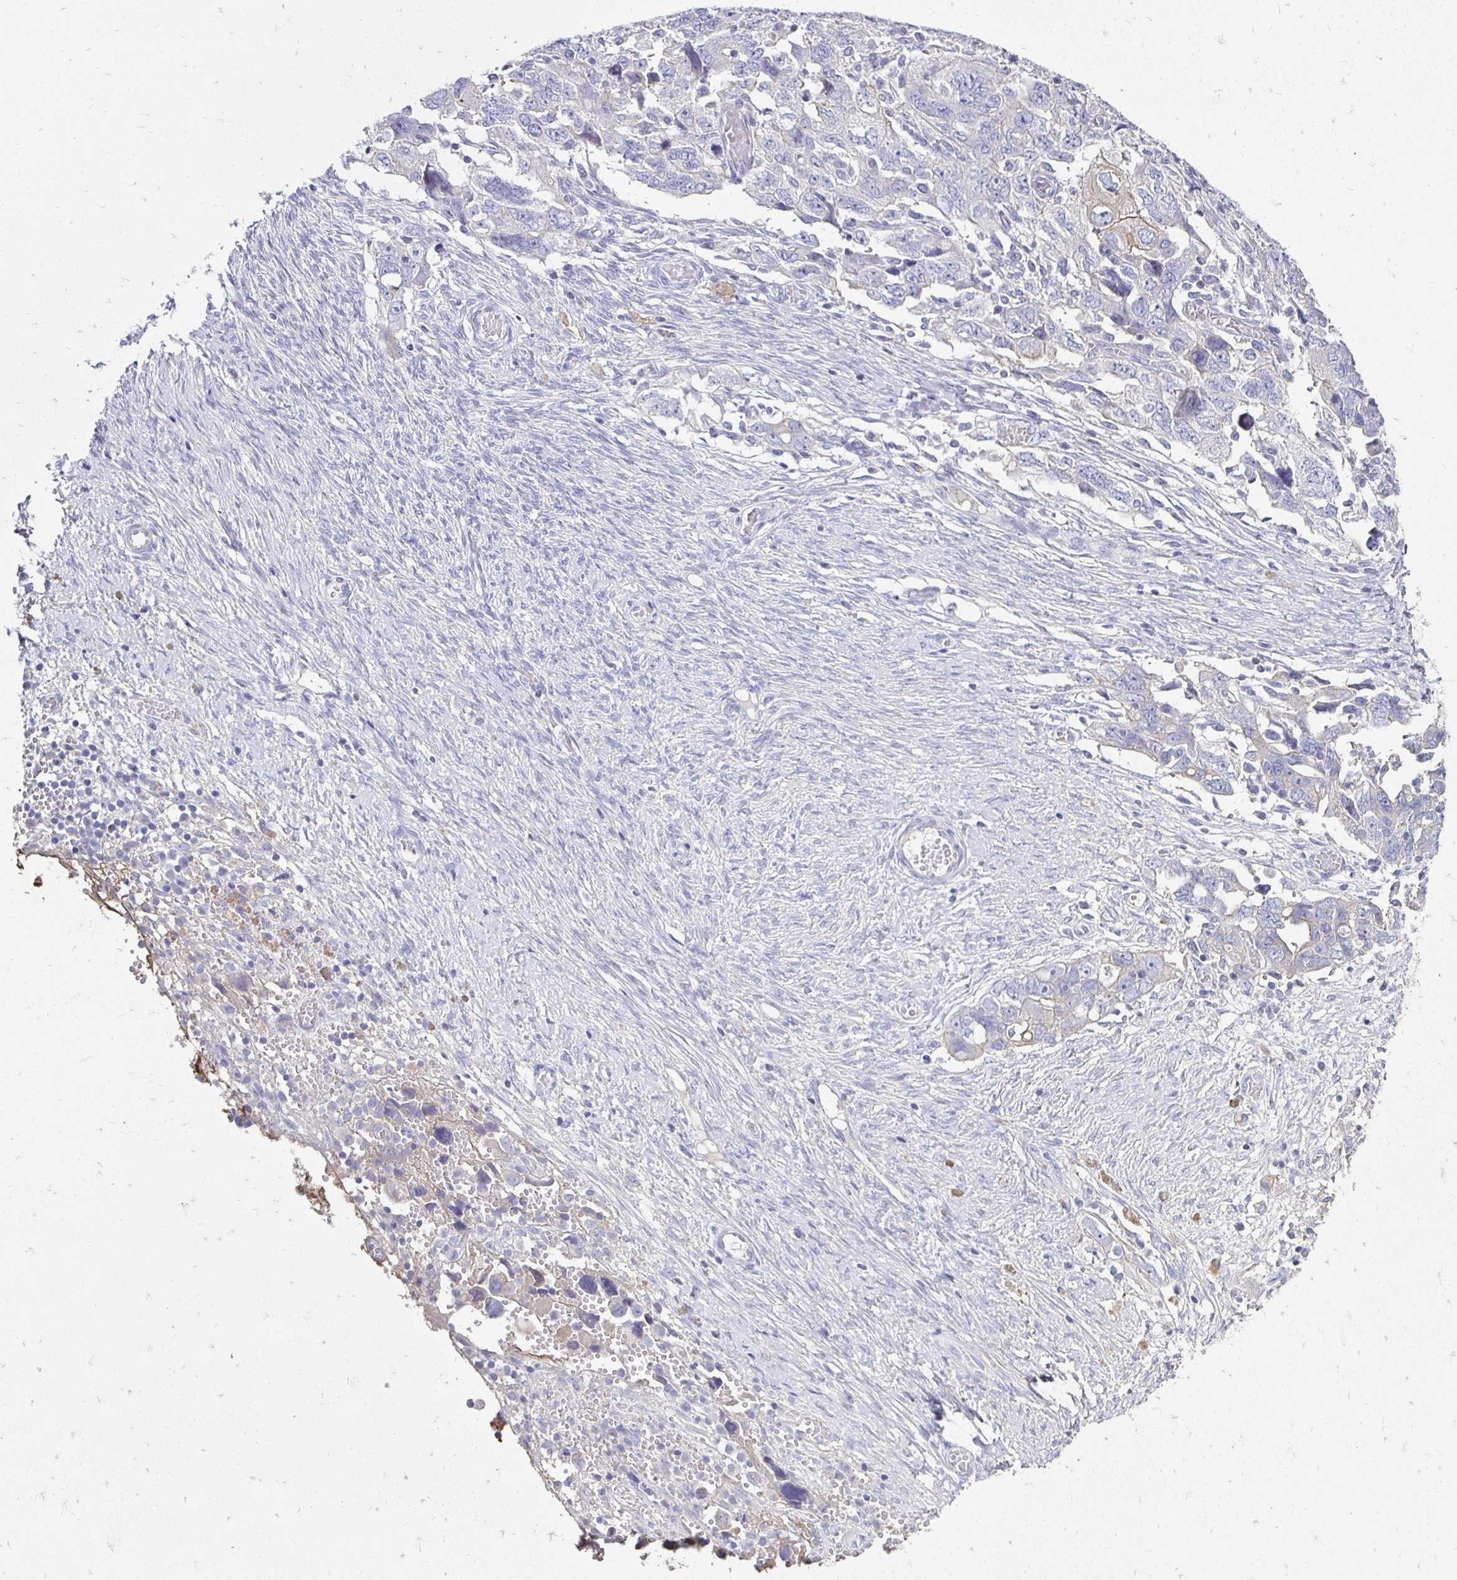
{"staining": {"intensity": "negative", "quantity": "none", "location": "none"}, "tissue": "ovarian cancer", "cell_type": "Tumor cells", "image_type": "cancer", "snomed": [{"axis": "morphology", "description": "Carcinoma, NOS"}, {"axis": "morphology", "description": "Cystadenocarcinoma, serous, NOS"}, {"axis": "topography", "description": "Ovary"}], "caption": "High power microscopy image of an IHC micrograph of carcinoma (ovarian), revealing no significant expression in tumor cells.", "gene": "AKAP6", "patient": {"sex": "female", "age": 69}}